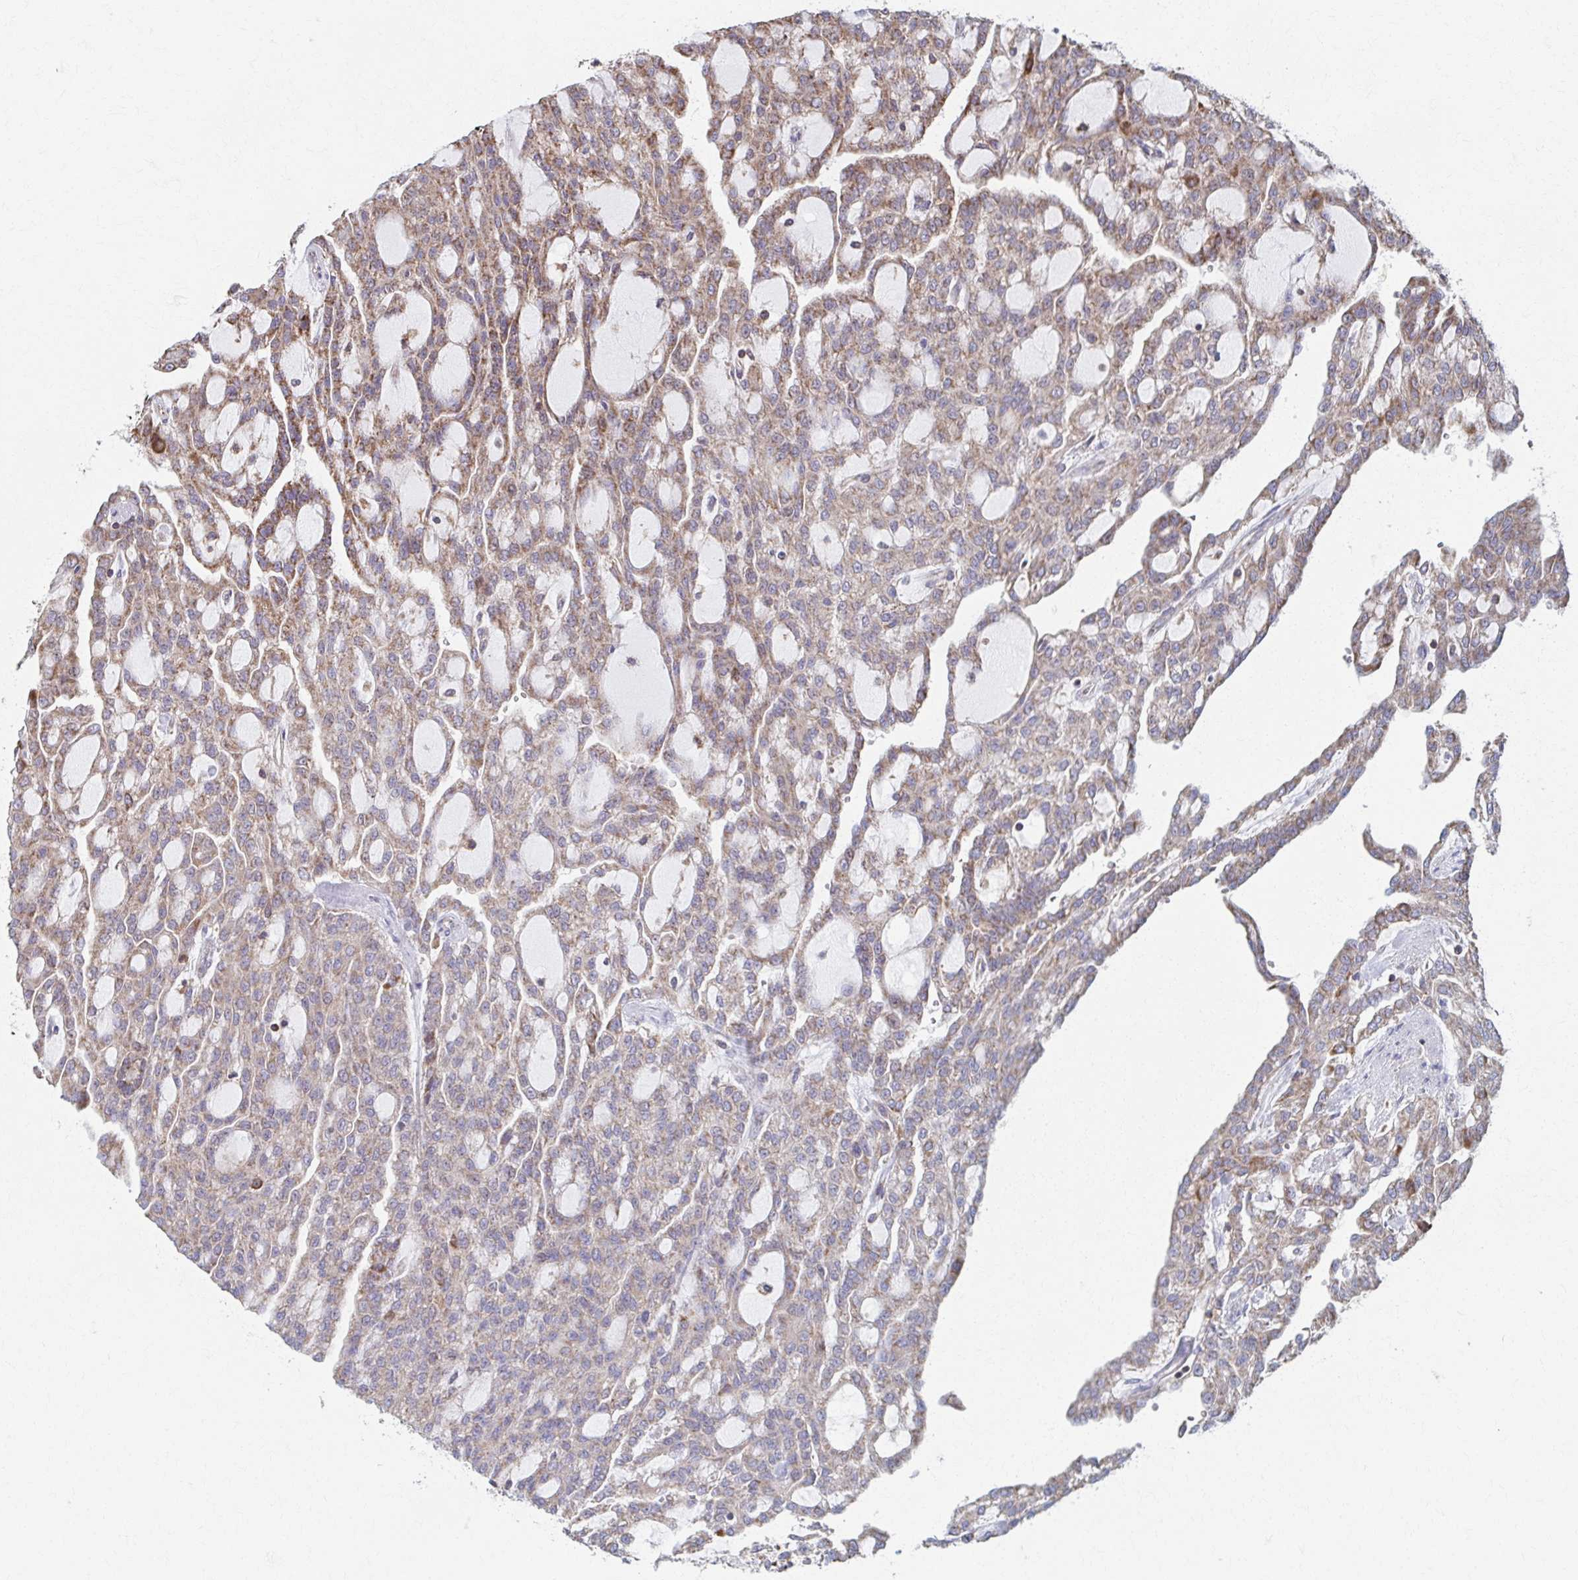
{"staining": {"intensity": "weak", "quantity": ">75%", "location": "cytoplasmic/membranous"}, "tissue": "renal cancer", "cell_type": "Tumor cells", "image_type": "cancer", "snomed": [{"axis": "morphology", "description": "Adenocarcinoma, NOS"}, {"axis": "topography", "description": "Kidney"}], "caption": "Immunohistochemical staining of human renal adenocarcinoma exhibits weak cytoplasmic/membranous protein positivity in about >75% of tumor cells. (Stains: DAB (3,3'-diaminobenzidine) in brown, nuclei in blue, Microscopy: brightfield microscopy at high magnification).", "gene": "KLHL34", "patient": {"sex": "male", "age": 63}}